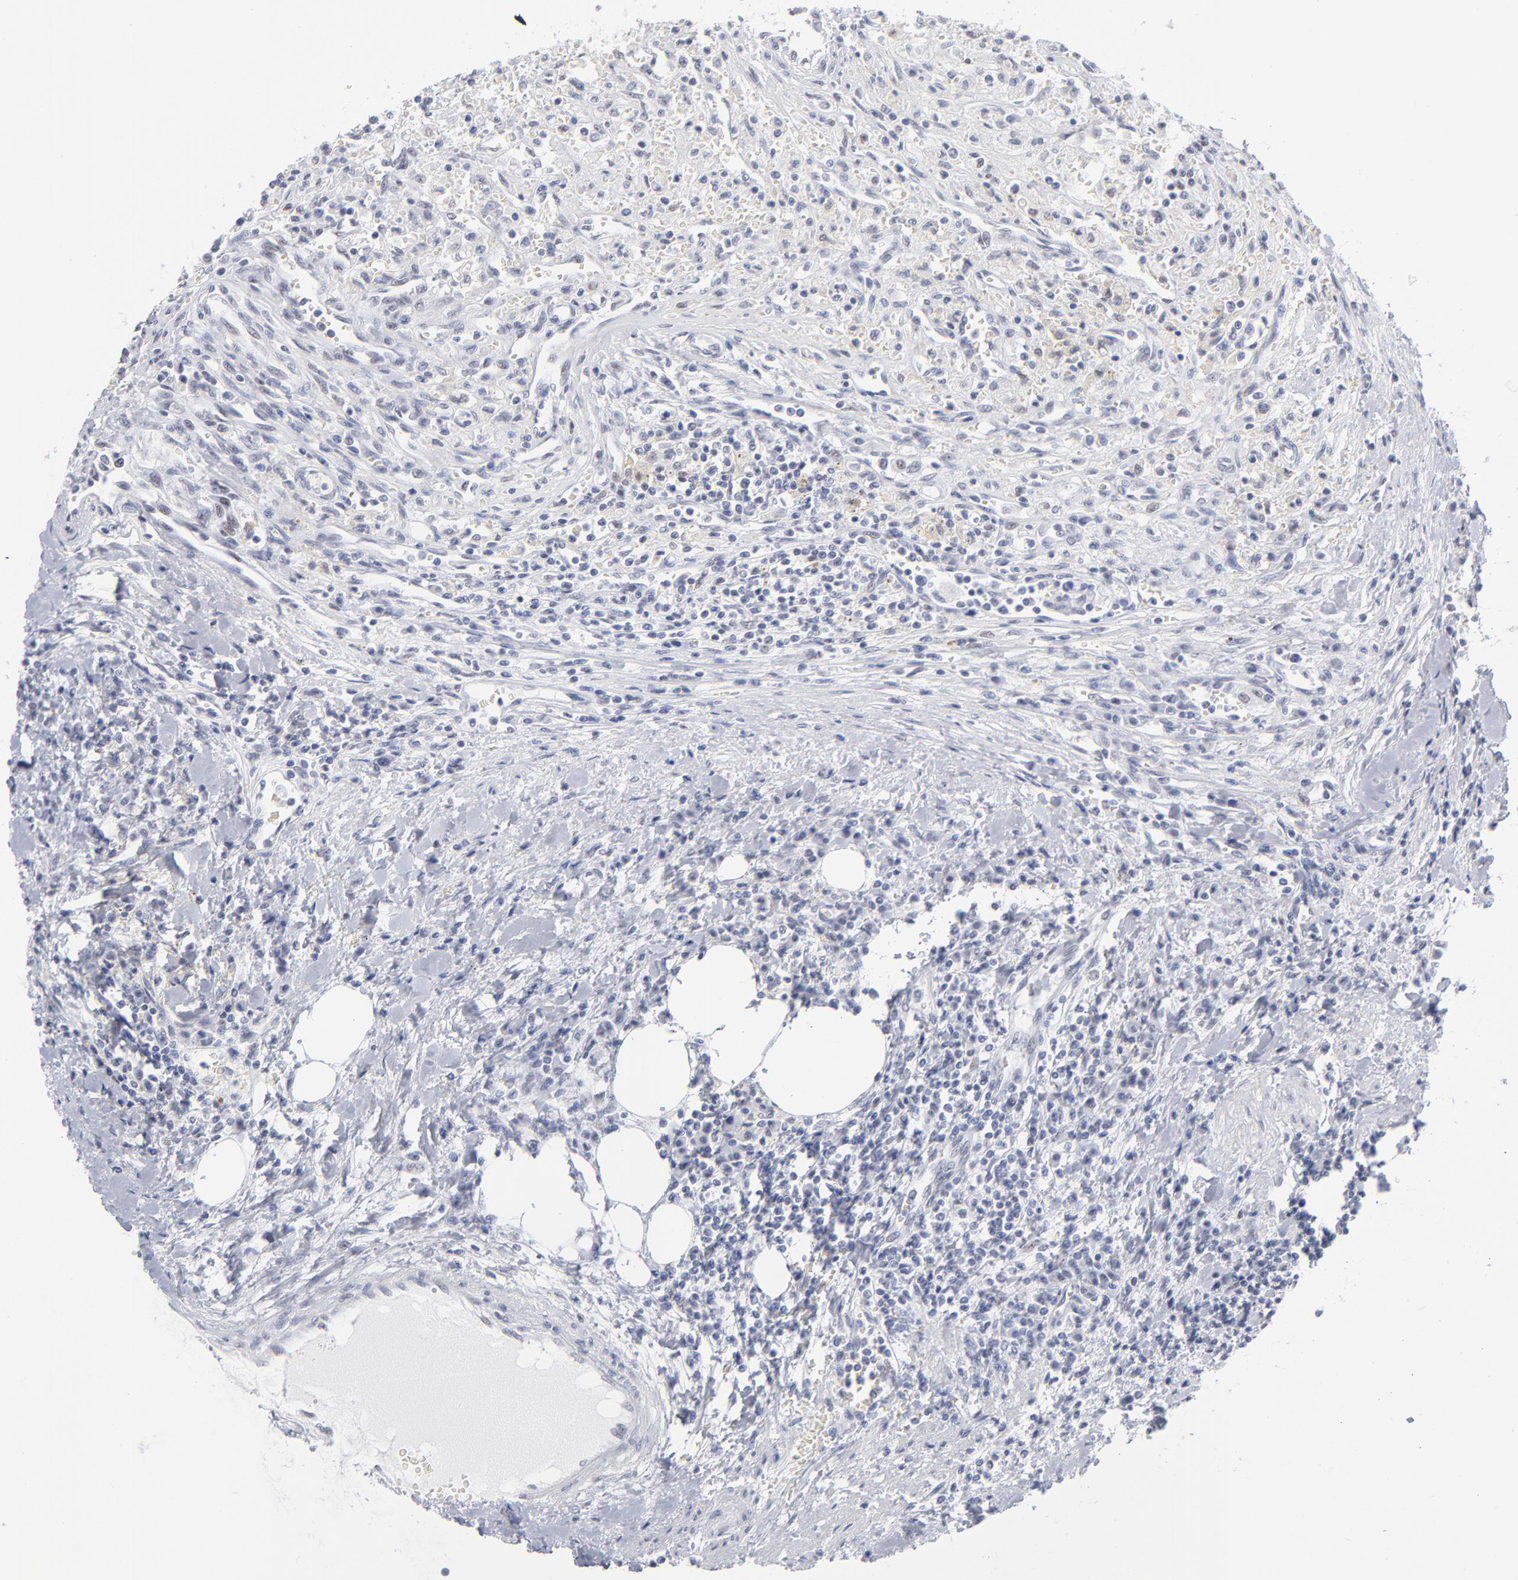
{"staining": {"intensity": "weak", "quantity": "<25%", "location": "nuclear"}, "tissue": "renal cancer", "cell_type": "Tumor cells", "image_type": "cancer", "snomed": [{"axis": "morphology", "description": "Normal tissue, NOS"}, {"axis": "morphology", "description": "Adenocarcinoma, NOS"}, {"axis": "topography", "description": "Kidney"}], "caption": "Immunohistochemistry (IHC) histopathology image of human adenocarcinoma (renal) stained for a protein (brown), which demonstrates no positivity in tumor cells. The staining is performed using DAB (3,3'-diaminobenzidine) brown chromogen with nuclei counter-stained in using hematoxylin.", "gene": "SNRPB", "patient": {"sex": "male", "age": 71}}